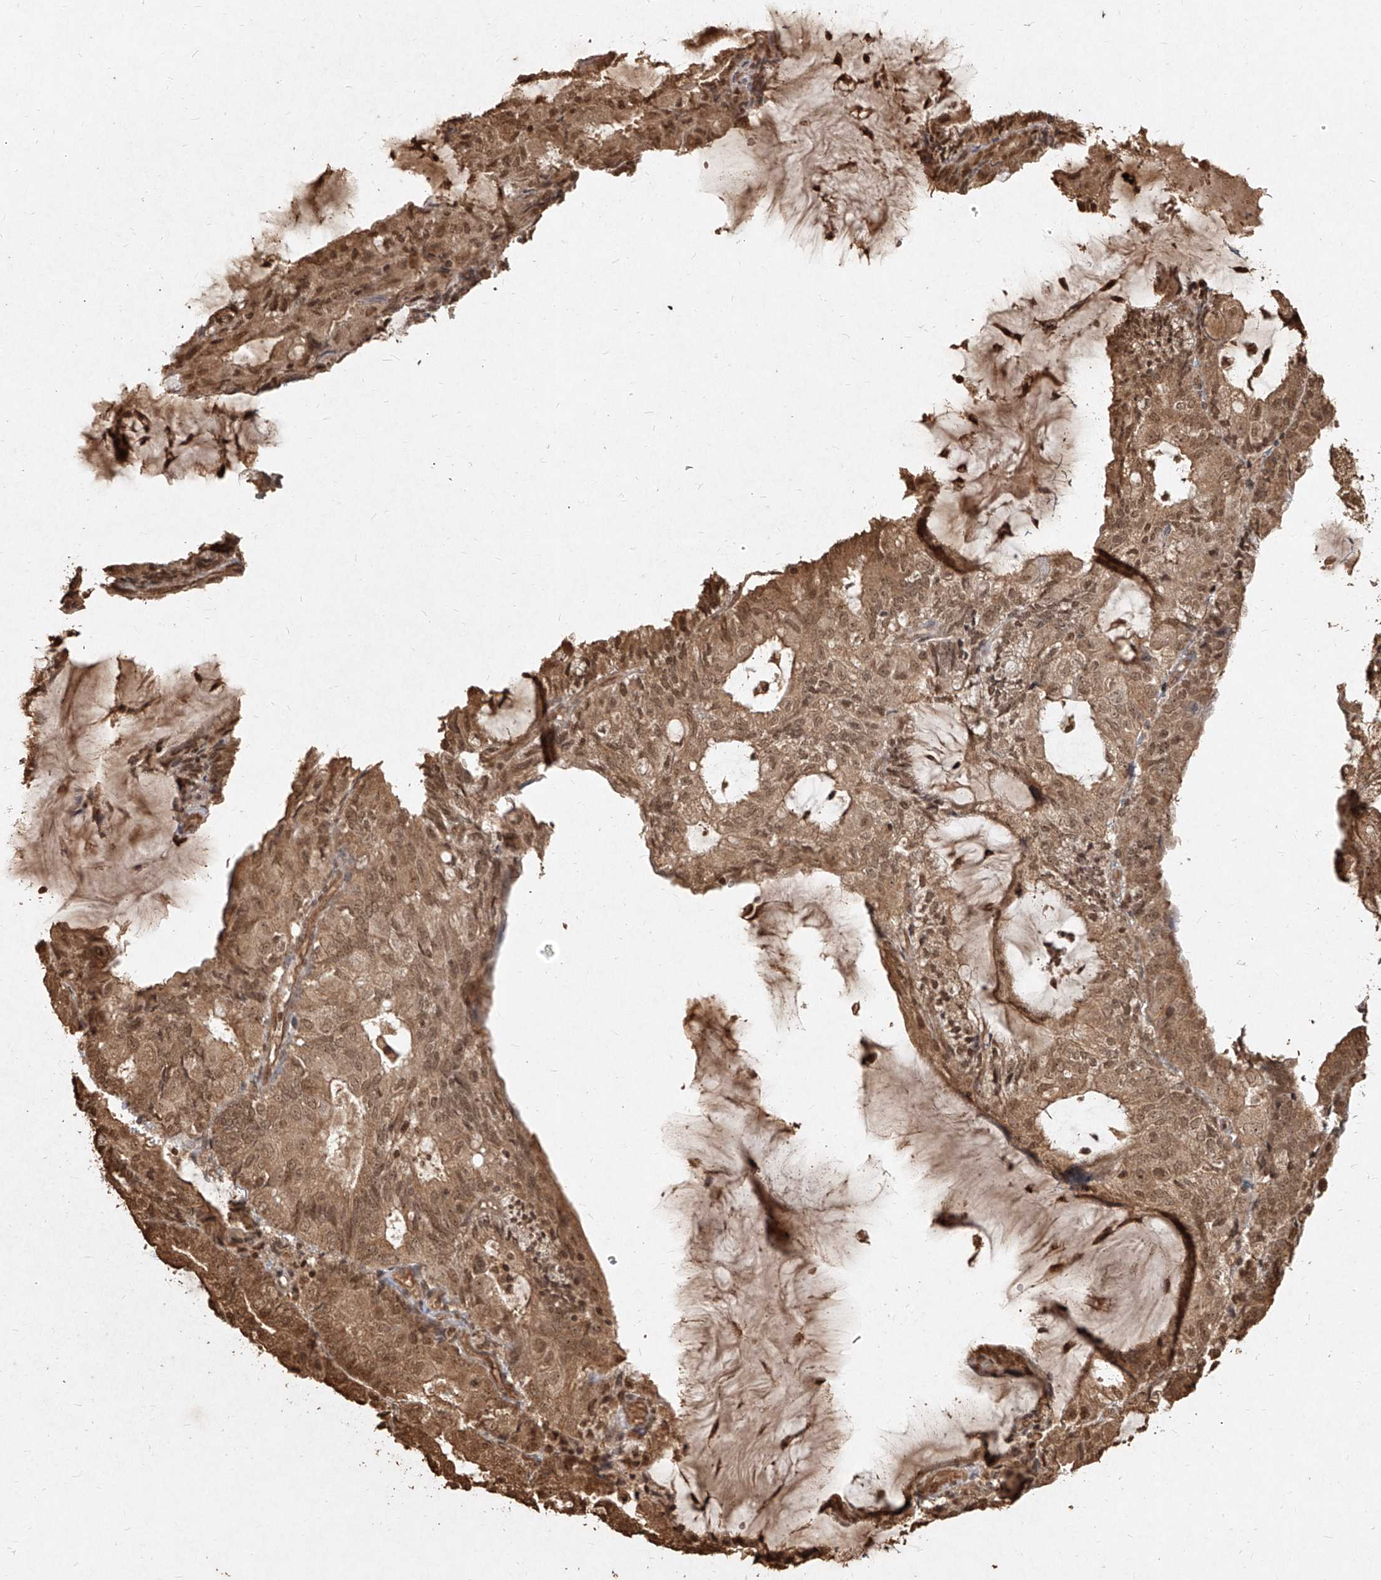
{"staining": {"intensity": "moderate", "quantity": ">75%", "location": "cytoplasmic/membranous,nuclear"}, "tissue": "endometrial cancer", "cell_type": "Tumor cells", "image_type": "cancer", "snomed": [{"axis": "morphology", "description": "Adenocarcinoma, NOS"}, {"axis": "topography", "description": "Endometrium"}], "caption": "Protein expression analysis of endometrial adenocarcinoma exhibits moderate cytoplasmic/membranous and nuclear staining in approximately >75% of tumor cells.", "gene": "UBE2K", "patient": {"sex": "female", "age": 81}}